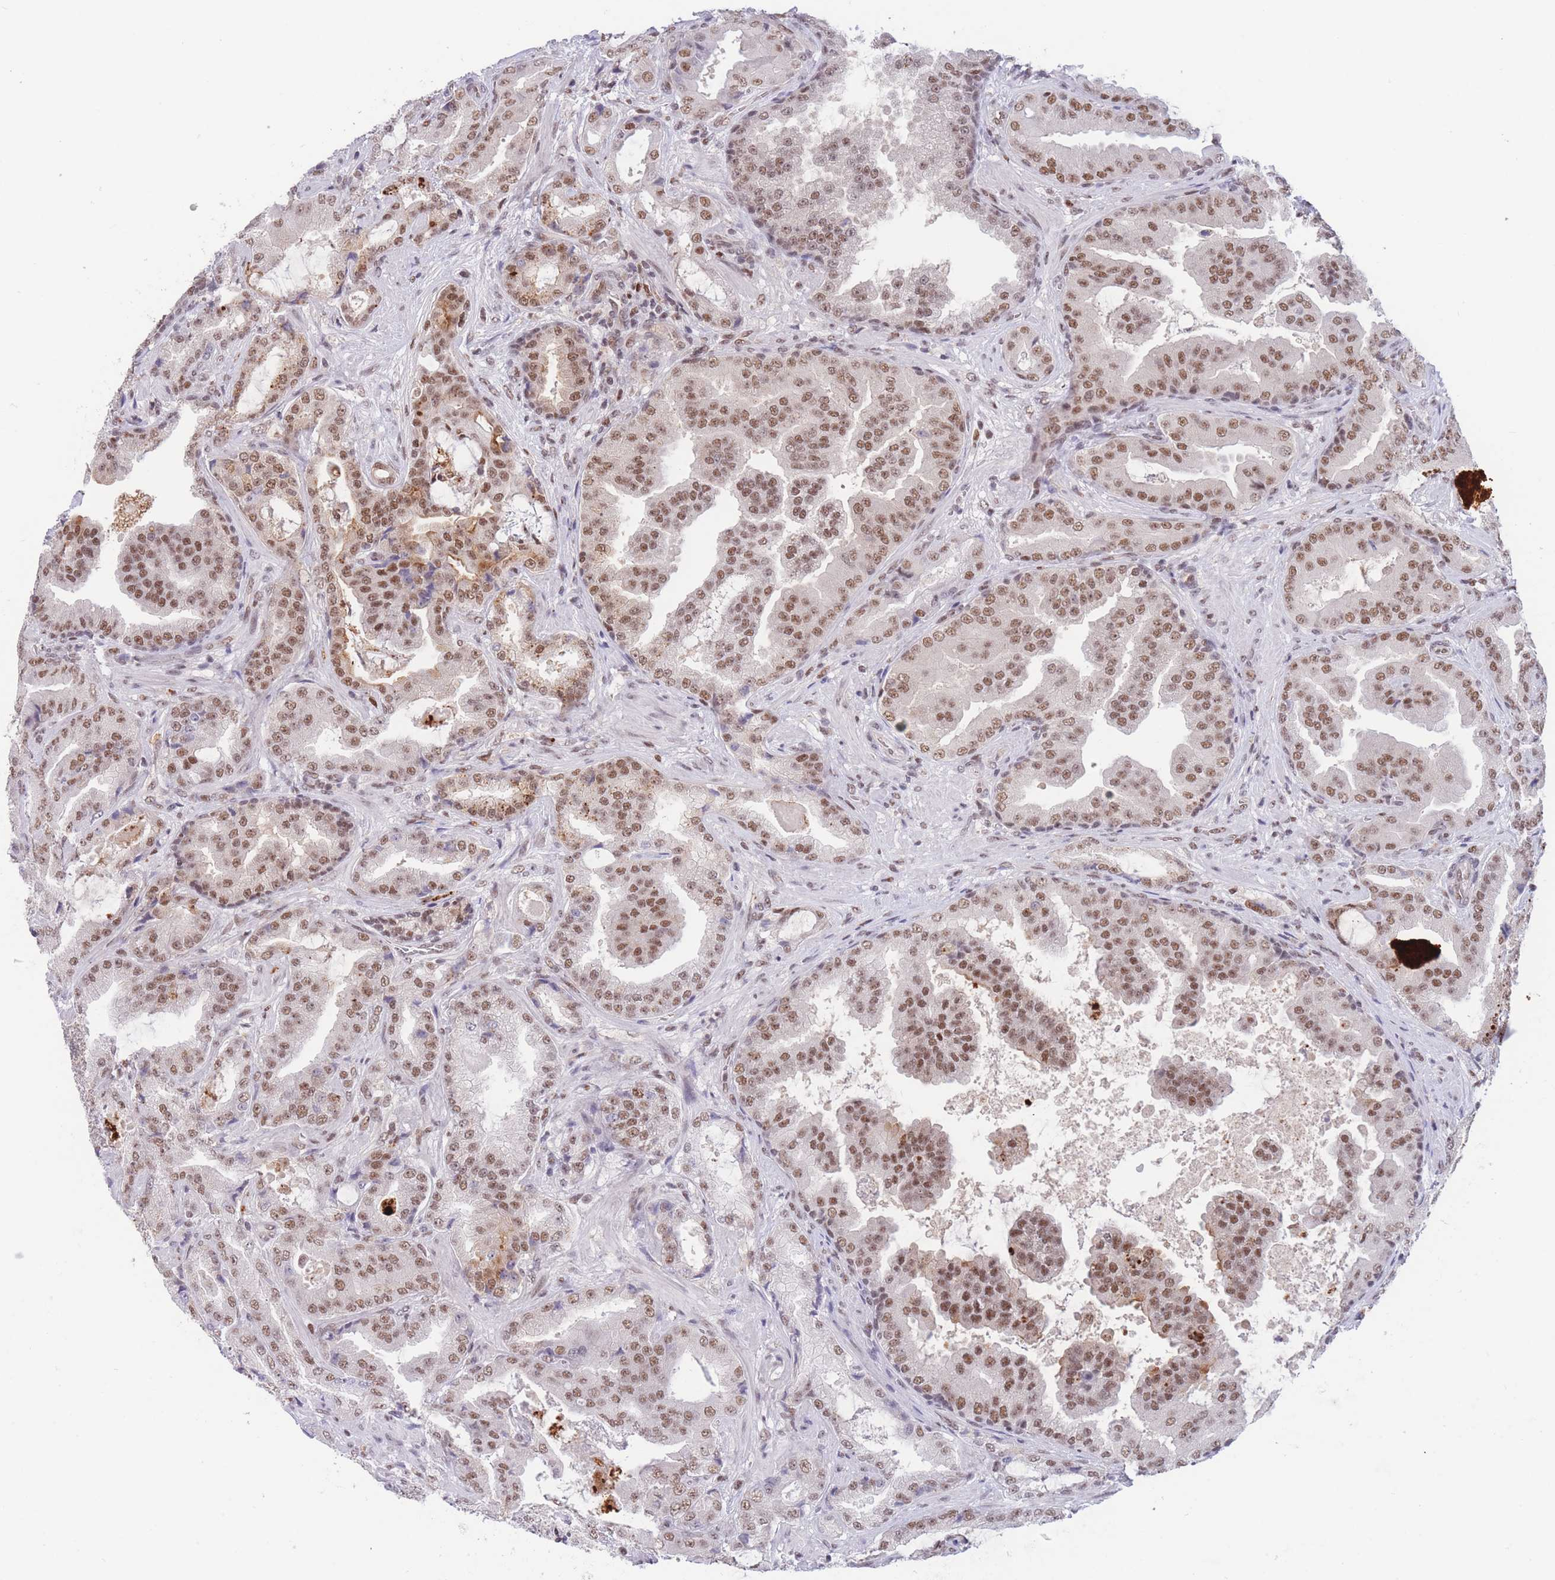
{"staining": {"intensity": "moderate", "quantity": ">75%", "location": "nuclear"}, "tissue": "prostate cancer", "cell_type": "Tumor cells", "image_type": "cancer", "snomed": [{"axis": "morphology", "description": "Adenocarcinoma, High grade"}, {"axis": "topography", "description": "Prostate"}], "caption": "This histopathology image demonstrates immunohistochemistry (IHC) staining of prostate high-grade adenocarcinoma, with medium moderate nuclear expression in about >75% of tumor cells.", "gene": "SMAD9", "patient": {"sex": "male", "age": 68}}